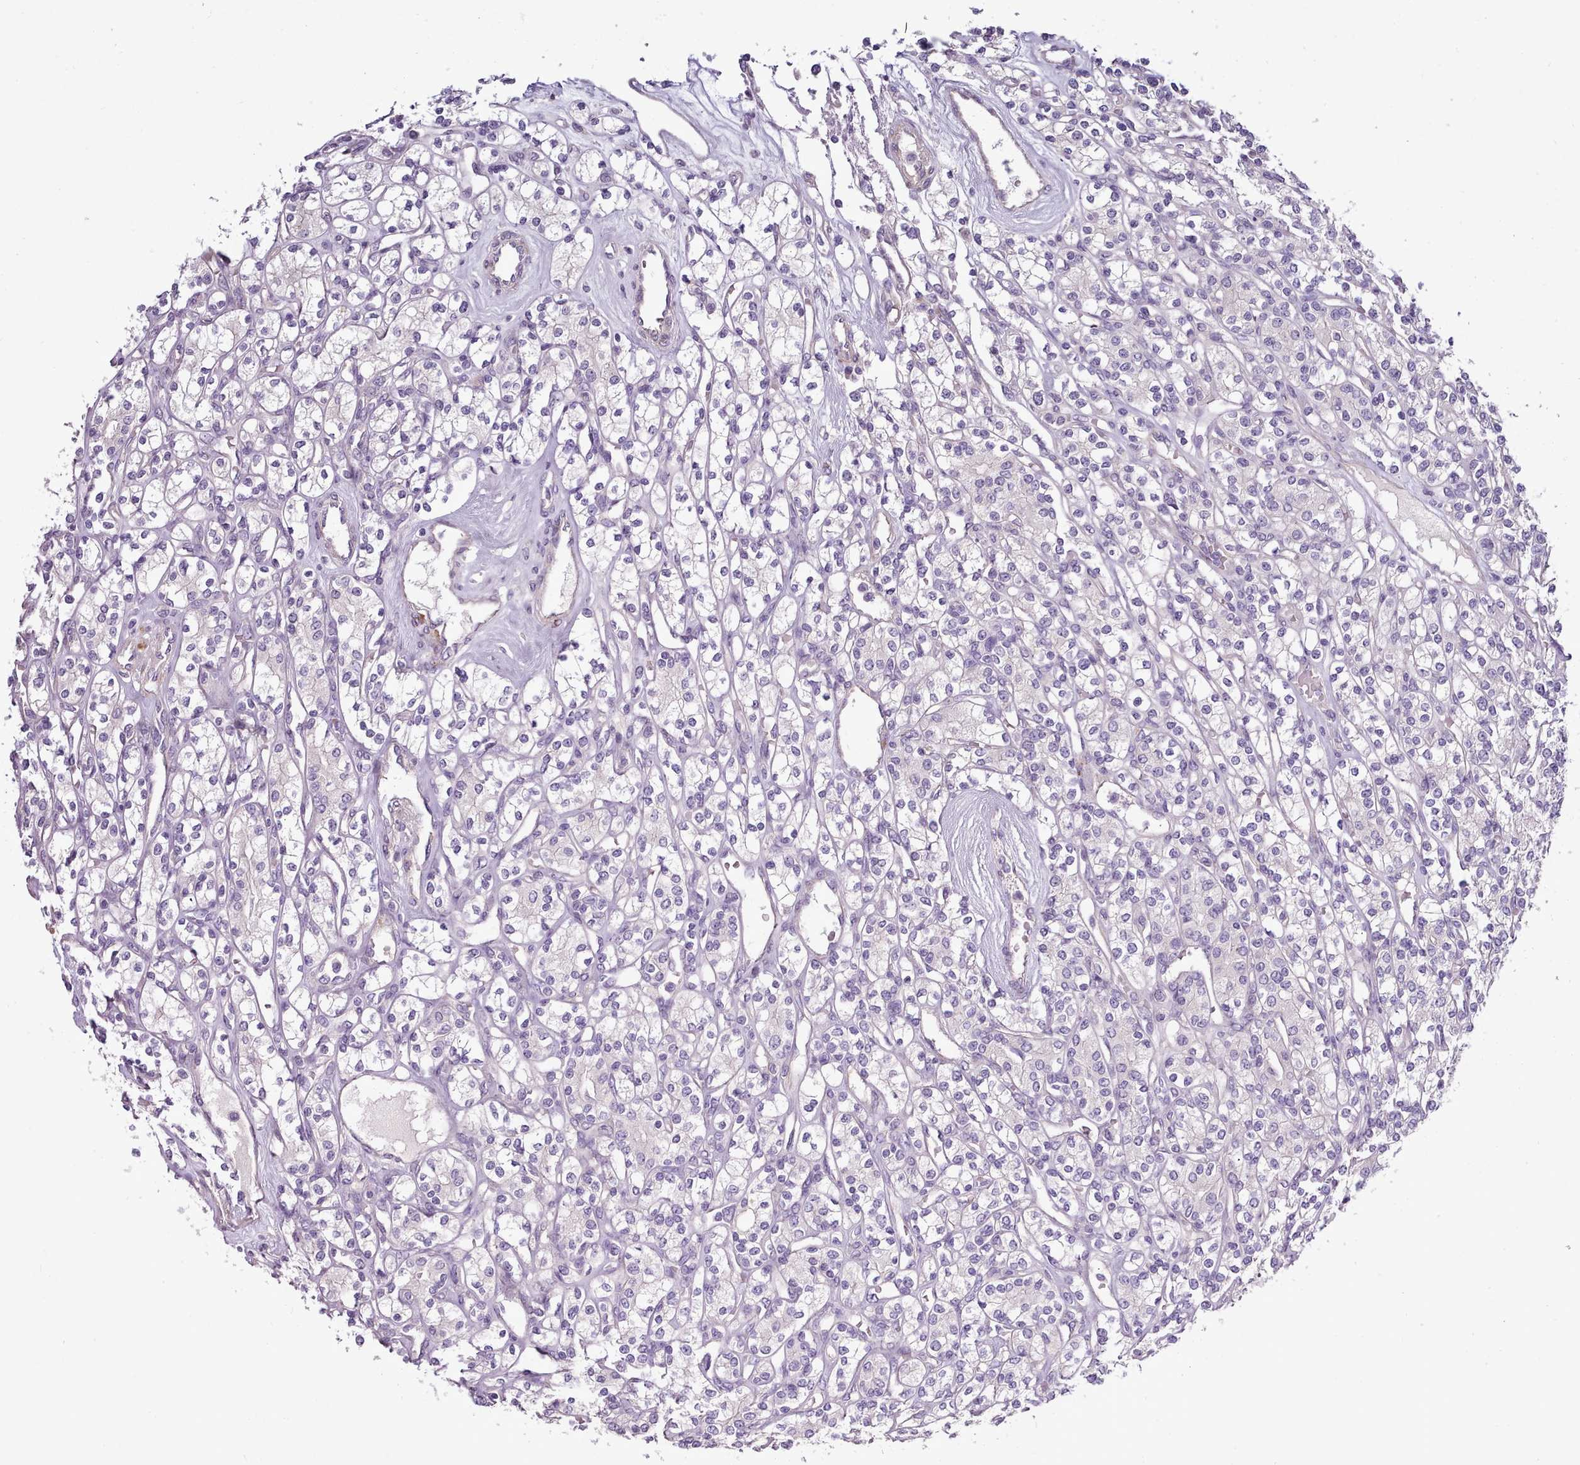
{"staining": {"intensity": "negative", "quantity": "none", "location": "none"}, "tissue": "renal cancer", "cell_type": "Tumor cells", "image_type": "cancer", "snomed": [{"axis": "morphology", "description": "Adenocarcinoma, NOS"}, {"axis": "topography", "description": "Kidney"}], "caption": "High magnification brightfield microscopy of renal adenocarcinoma stained with DAB (3,3'-diaminobenzidine) (brown) and counterstained with hematoxylin (blue): tumor cells show no significant positivity.", "gene": "SETX", "patient": {"sex": "male", "age": 77}}